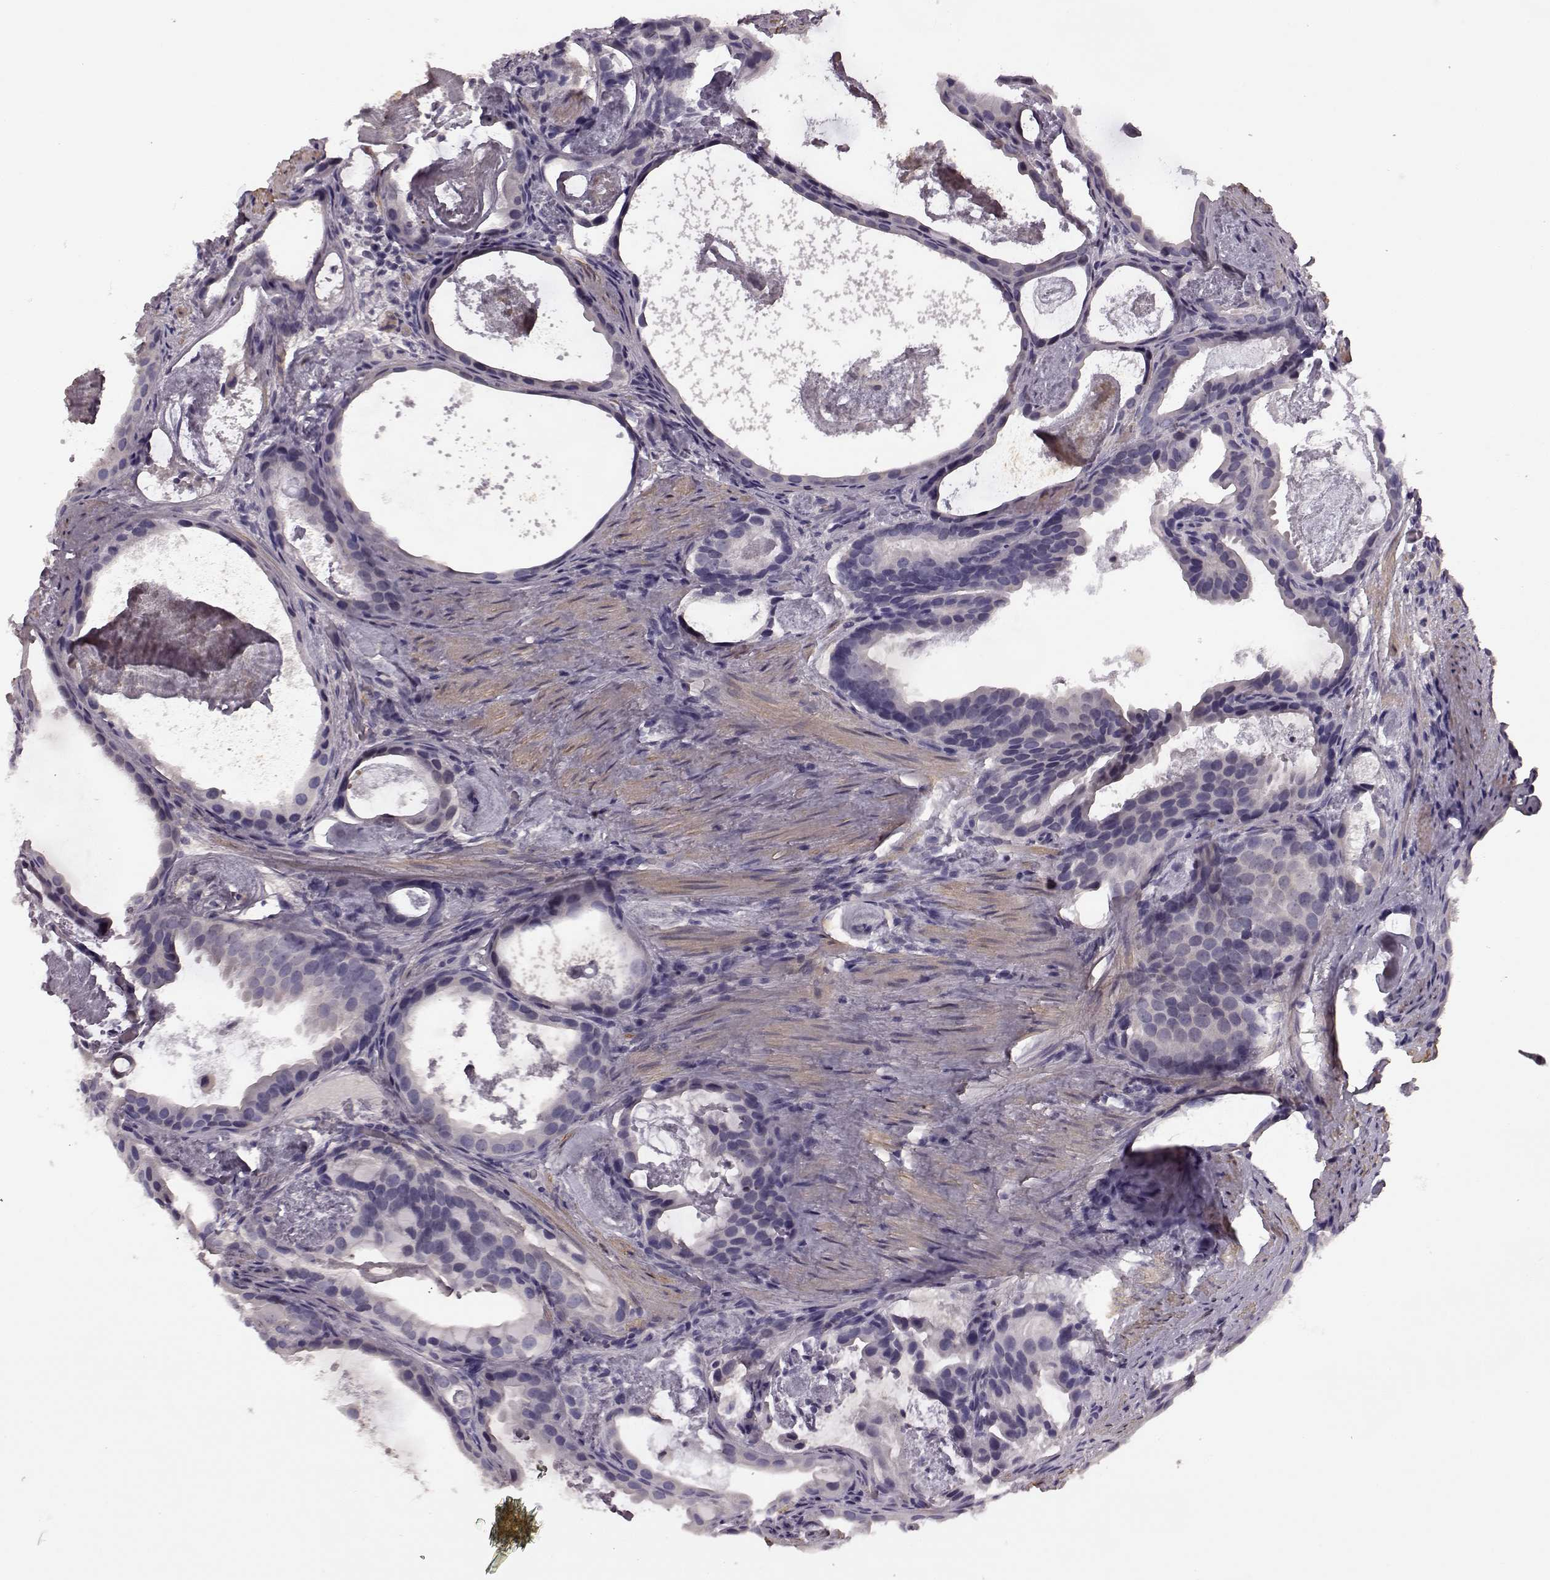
{"staining": {"intensity": "negative", "quantity": "none", "location": "none"}, "tissue": "prostate cancer", "cell_type": "Tumor cells", "image_type": "cancer", "snomed": [{"axis": "morphology", "description": "Adenocarcinoma, Low grade"}, {"axis": "topography", "description": "Prostate and seminal vesicle, NOS"}], "caption": "Tumor cells are negative for protein expression in human prostate cancer. (Stains: DAB IHC with hematoxylin counter stain, Microscopy: brightfield microscopy at high magnification).", "gene": "SLCO3A1", "patient": {"sex": "male", "age": 71}}